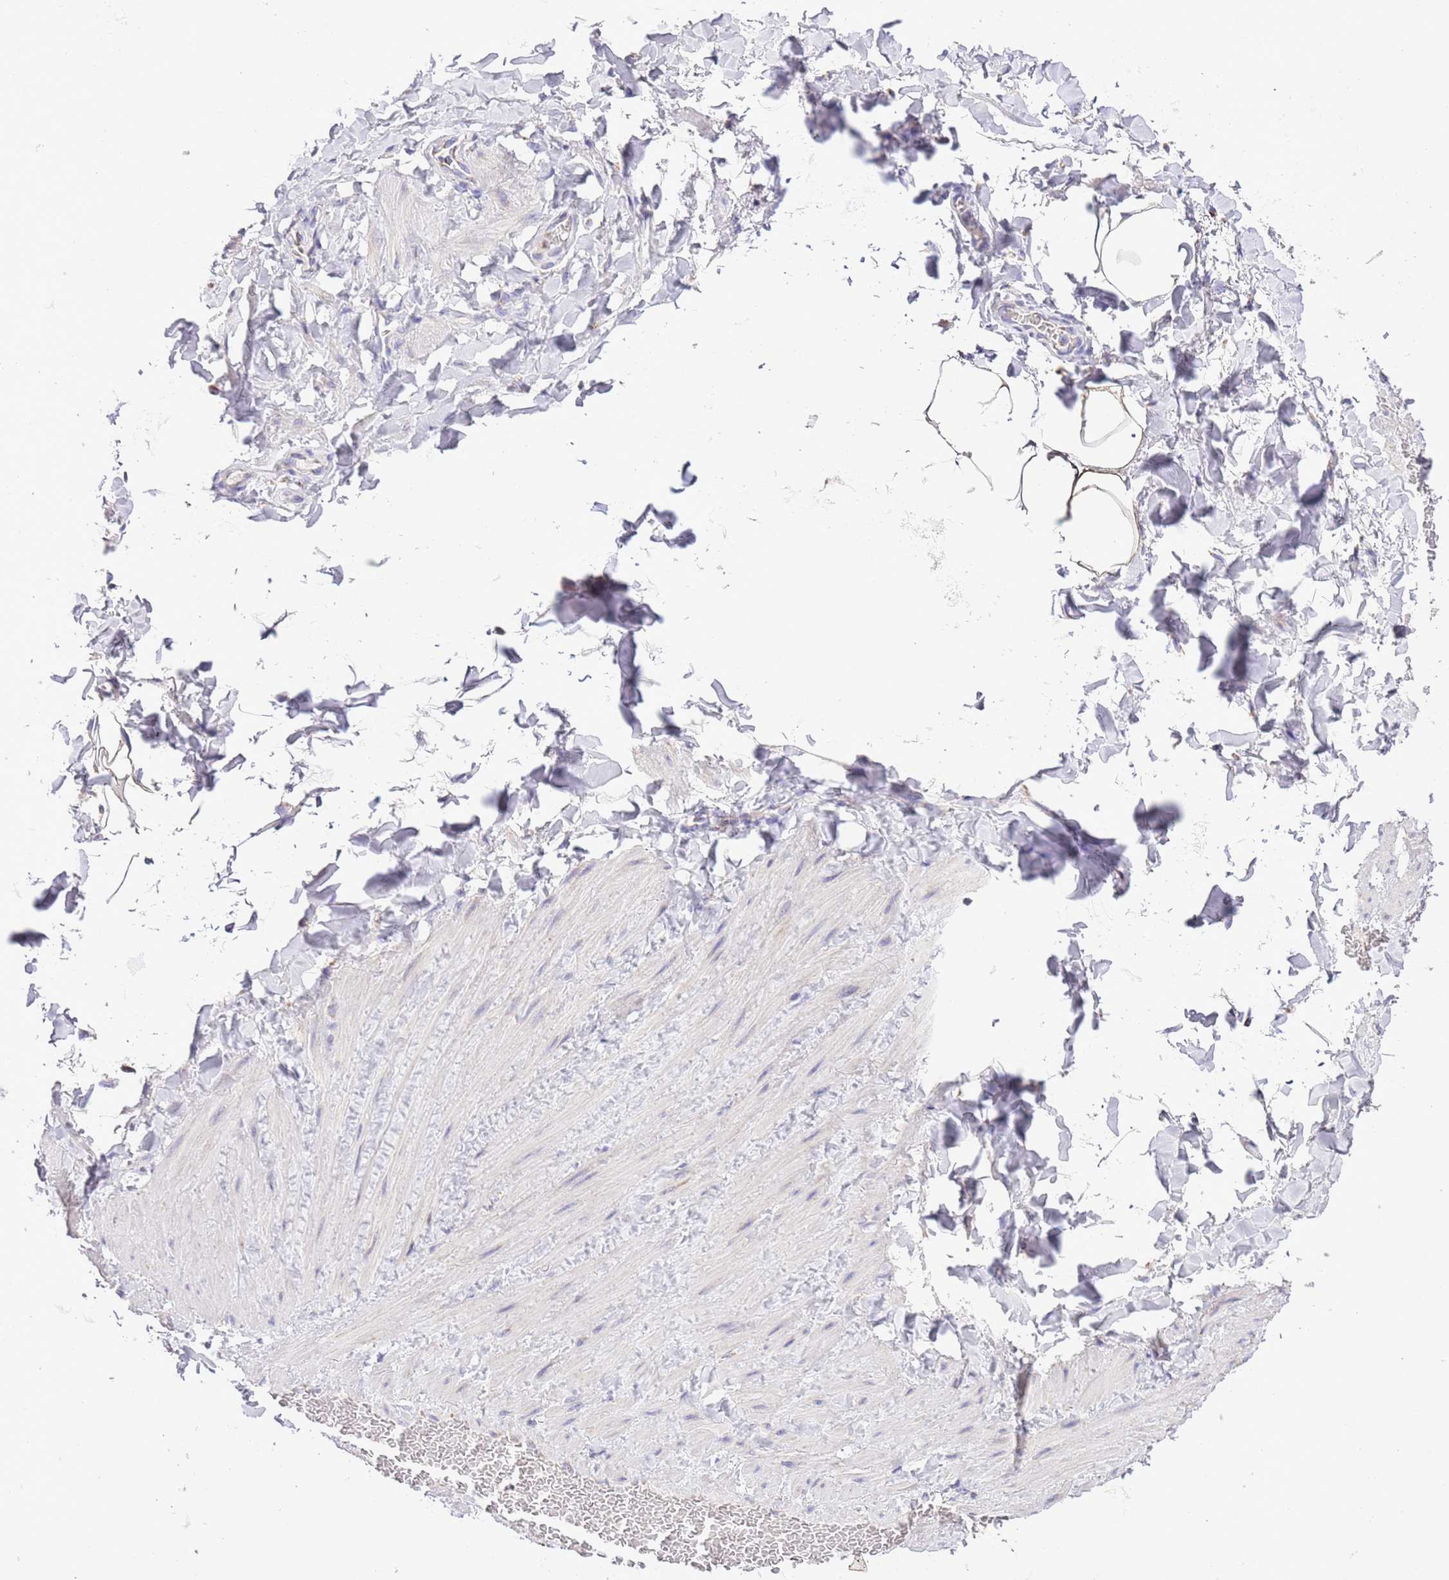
{"staining": {"intensity": "weak", "quantity": ">75%", "location": "cytoplasmic/membranous"}, "tissue": "adipose tissue", "cell_type": "Adipocytes", "image_type": "normal", "snomed": [{"axis": "morphology", "description": "Normal tissue, NOS"}, {"axis": "topography", "description": "Soft tissue"}, {"axis": "topography", "description": "Vascular tissue"}], "caption": "Immunohistochemistry (IHC) (DAB) staining of normal adipose tissue reveals weak cytoplasmic/membranous protein expression in about >75% of adipocytes. The staining was performed using DAB (3,3'-diaminobenzidine), with brown indicating positive protein expression. Nuclei are stained blue with hematoxylin.", "gene": "TEKTIP1", "patient": {"sex": "male", "age": 54}}